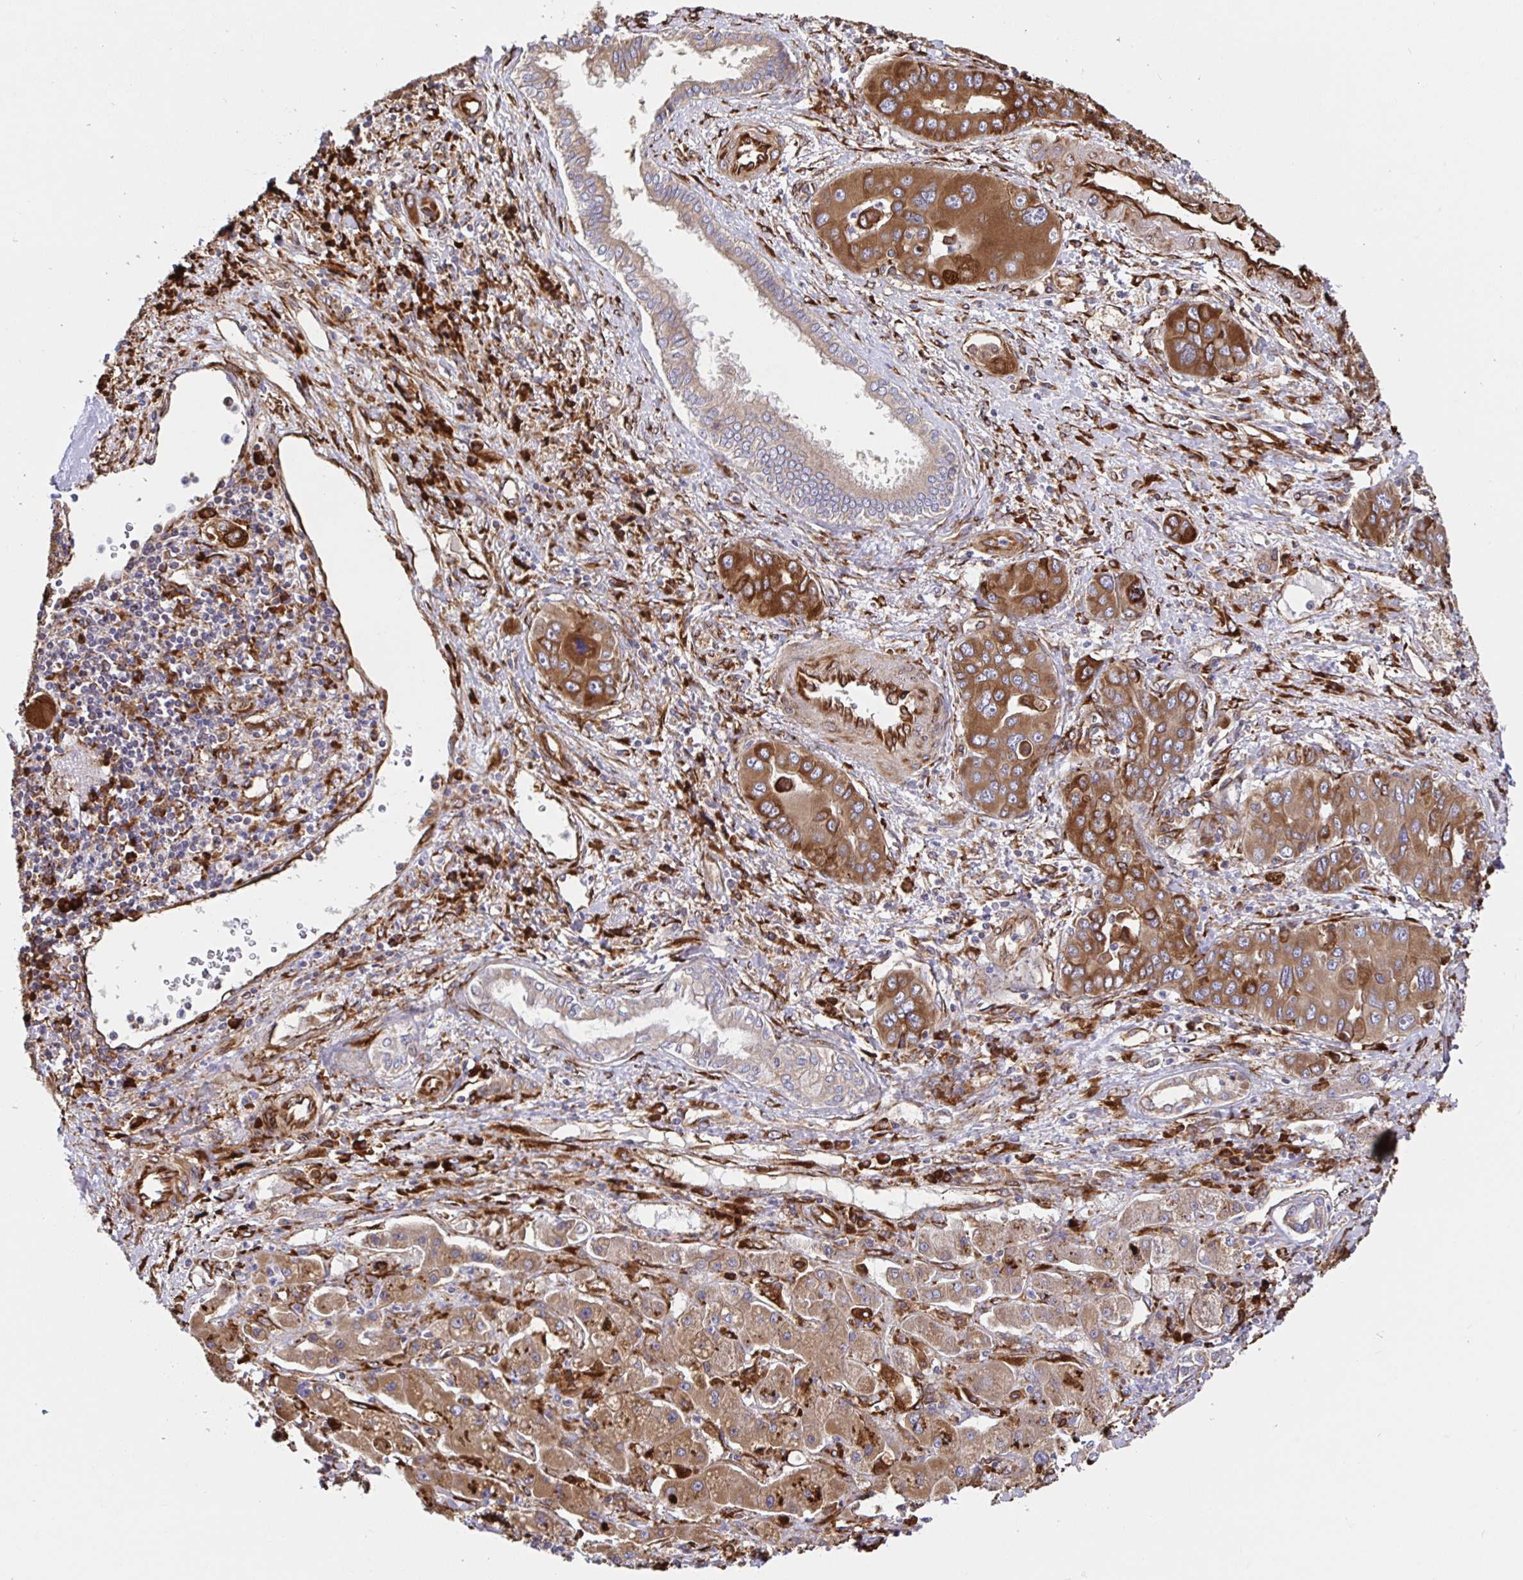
{"staining": {"intensity": "strong", "quantity": ">75%", "location": "cytoplasmic/membranous"}, "tissue": "liver cancer", "cell_type": "Tumor cells", "image_type": "cancer", "snomed": [{"axis": "morphology", "description": "Cholangiocarcinoma"}, {"axis": "topography", "description": "Liver"}], "caption": "Immunohistochemistry micrograph of human liver cancer (cholangiocarcinoma) stained for a protein (brown), which shows high levels of strong cytoplasmic/membranous staining in approximately >75% of tumor cells.", "gene": "MAOA", "patient": {"sex": "male", "age": 67}}